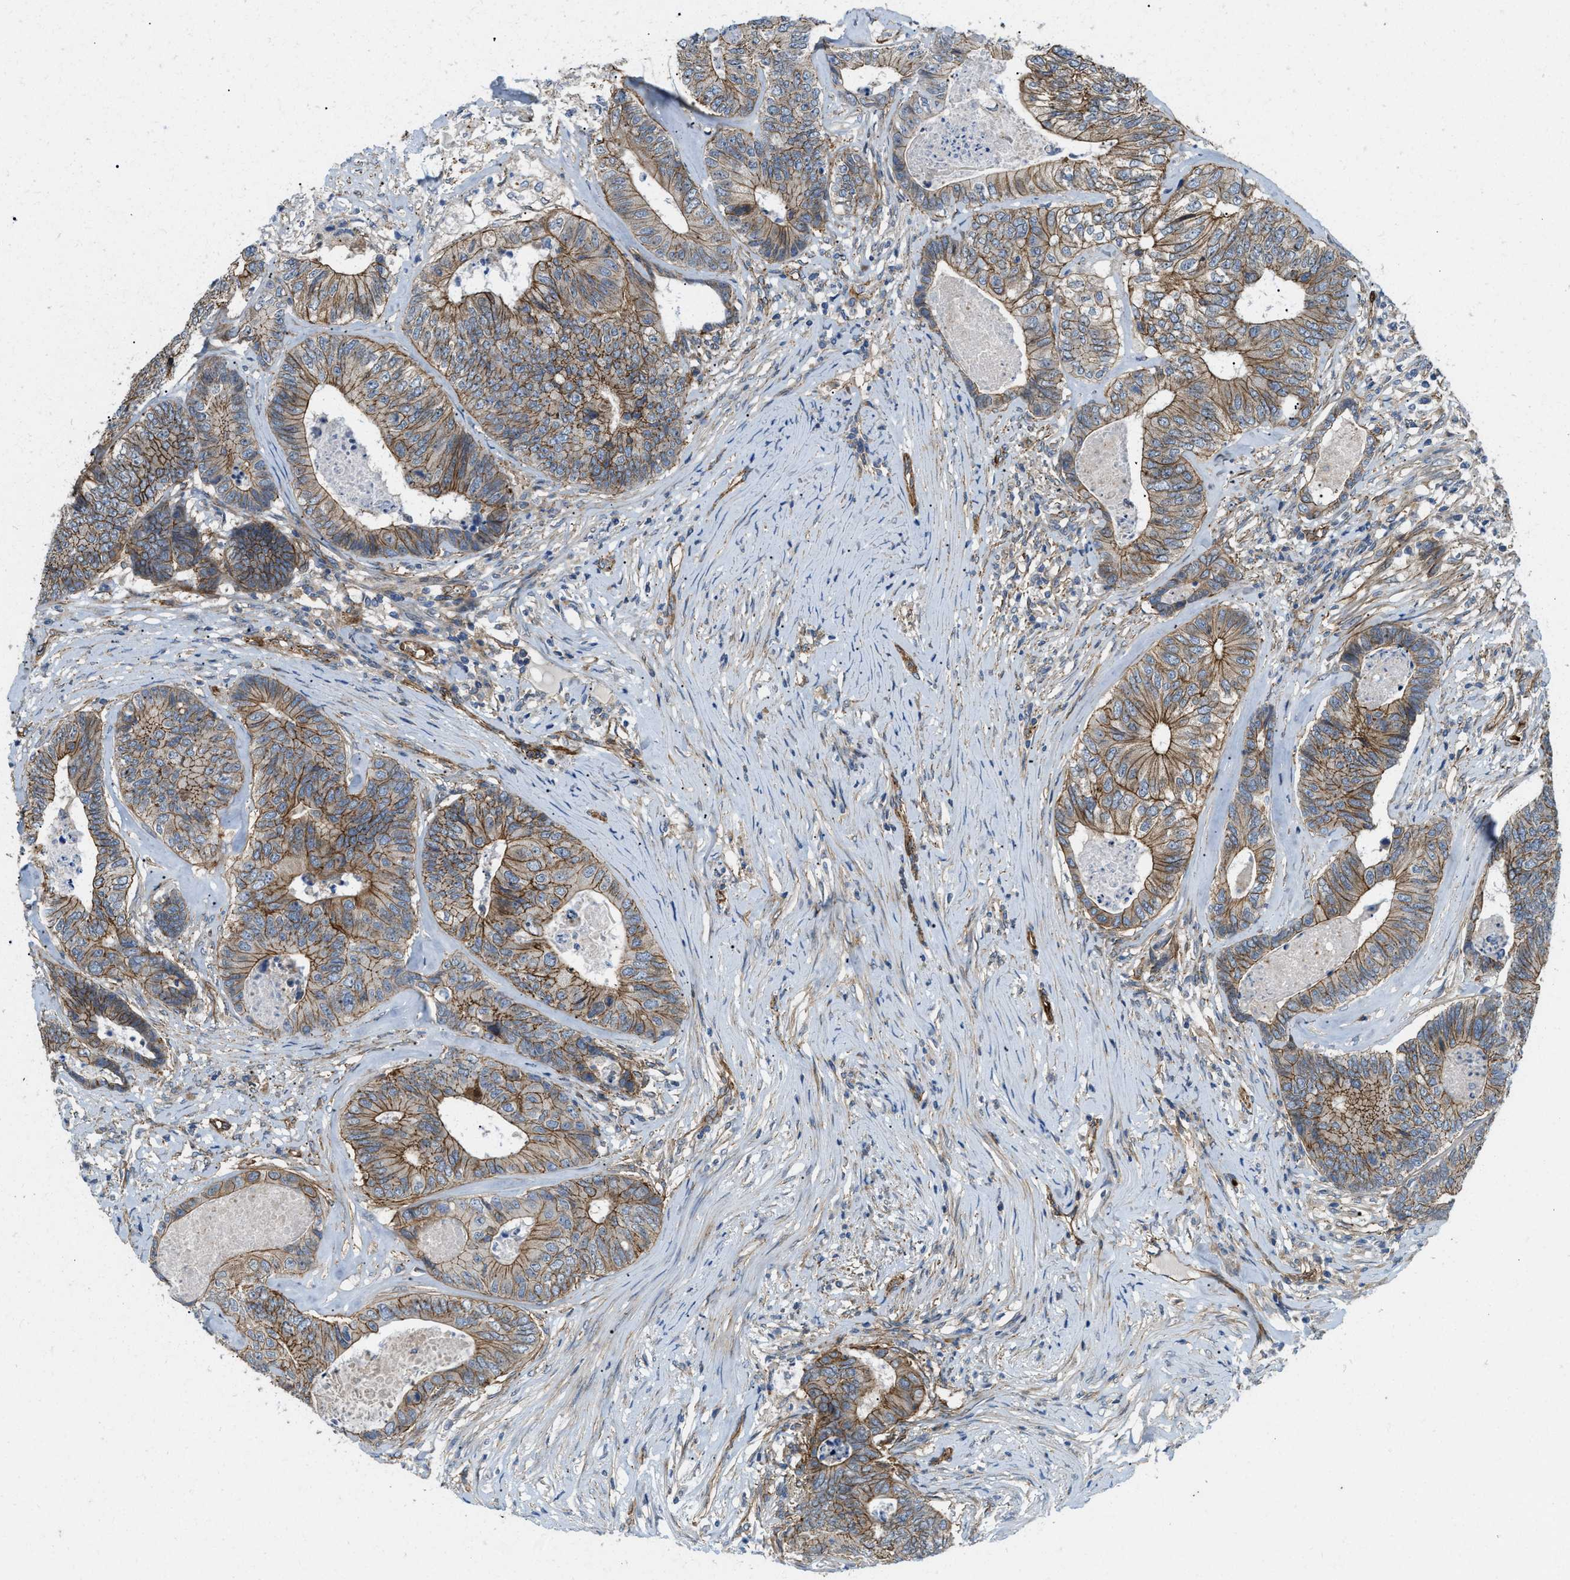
{"staining": {"intensity": "moderate", "quantity": ">75%", "location": "cytoplasmic/membranous"}, "tissue": "colorectal cancer", "cell_type": "Tumor cells", "image_type": "cancer", "snomed": [{"axis": "morphology", "description": "Adenocarcinoma, NOS"}, {"axis": "topography", "description": "Colon"}], "caption": "A high-resolution image shows immunohistochemistry staining of colorectal adenocarcinoma, which shows moderate cytoplasmic/membranous staining in about >75% of tumor cells.", "gene": "ERC1", "patient": {"sex": "female", "age": 67}}